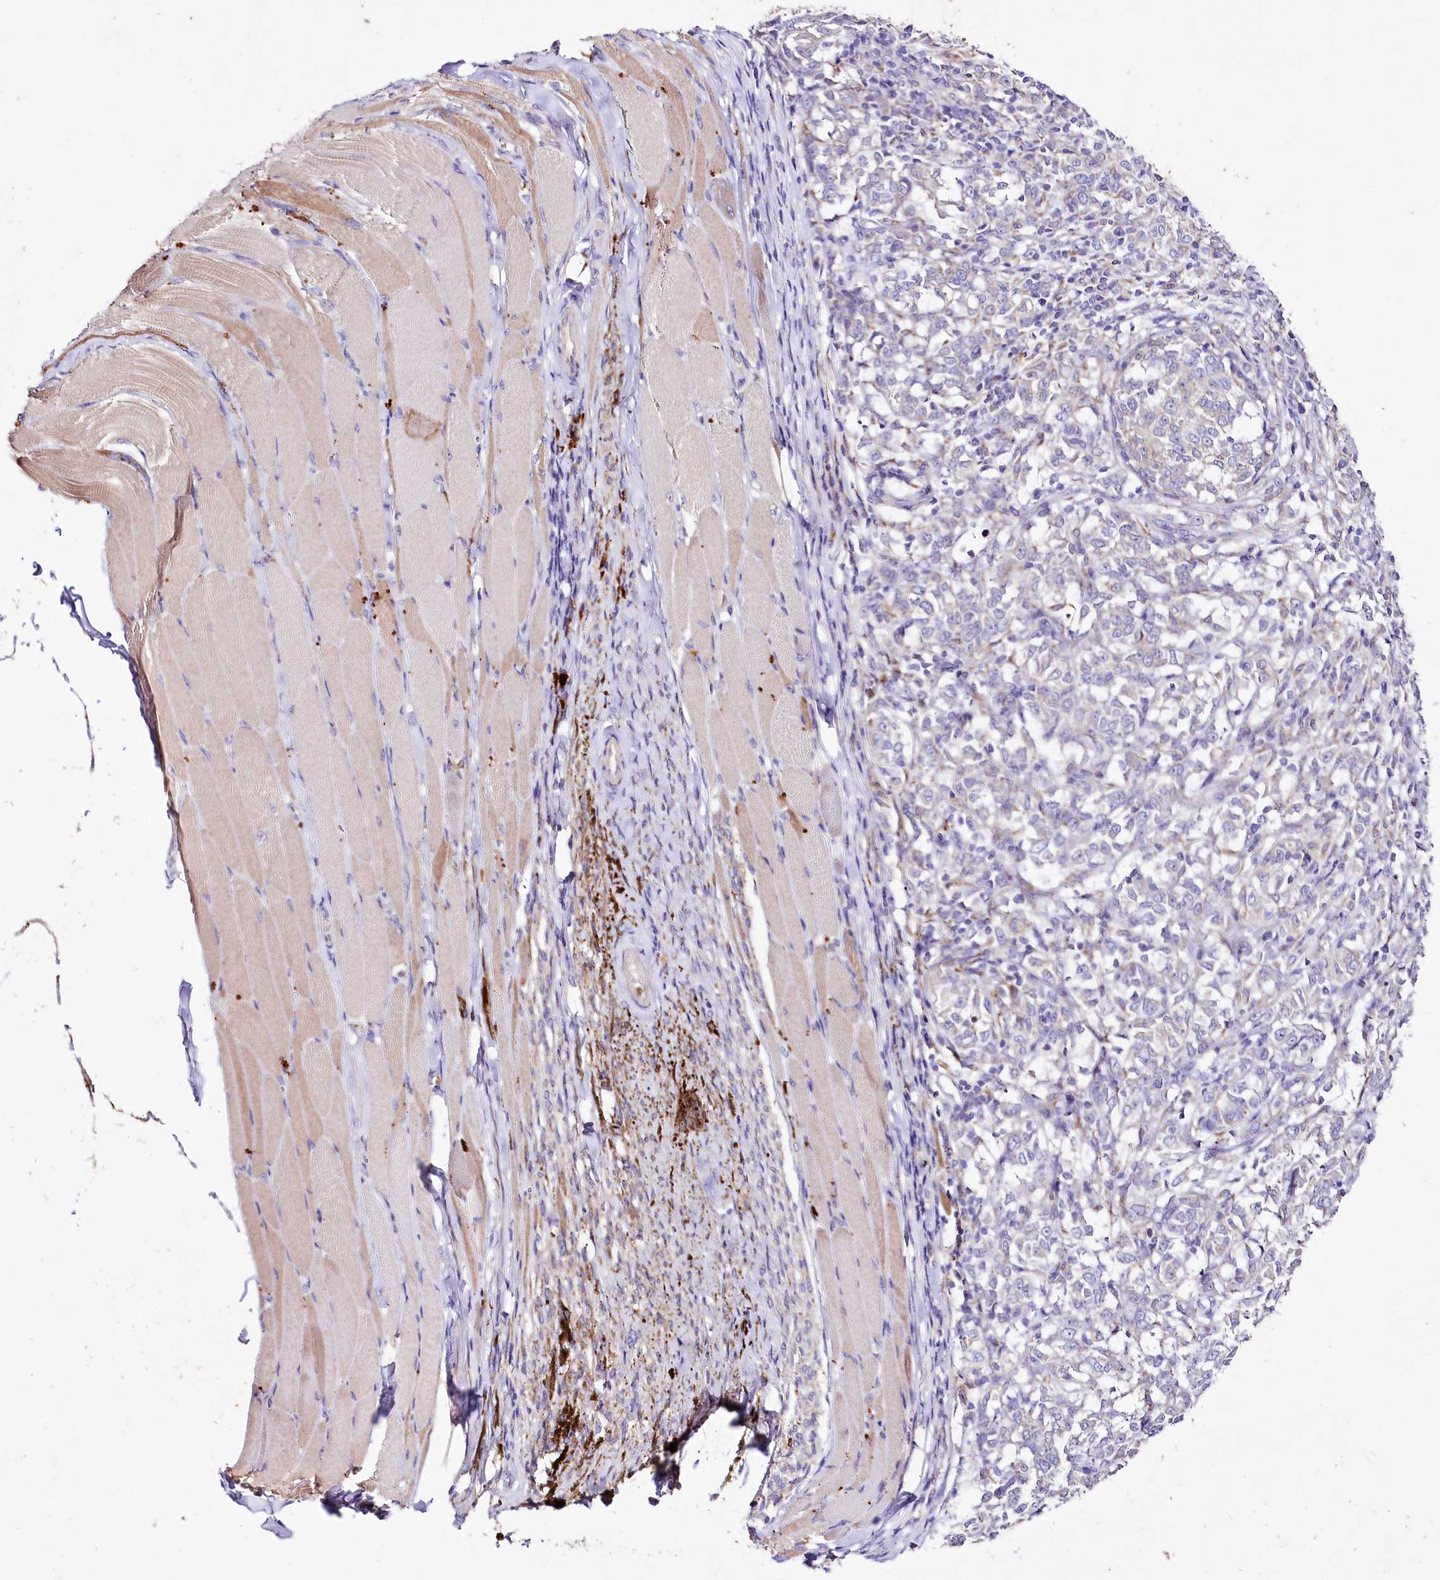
{"staining": {"intensity": "negative", "quantity": "none", "location": "none"}, "tissue": "melanoma", "cell_type": "Tumor cells", "image_type": "cancer", "snomed": [{"axis": "morphology", "description": "Malignant melanoma, NOS"}, {"axis": "topography", "description": "Skin"}], "caption": "IHC photomicrograph of neoplastic tissue: human melanoma stained with DAB reveals no significant protein staining in tumor cells.", "gene": "SACM1L", "patient": {"sex": "female", "age": 72}}